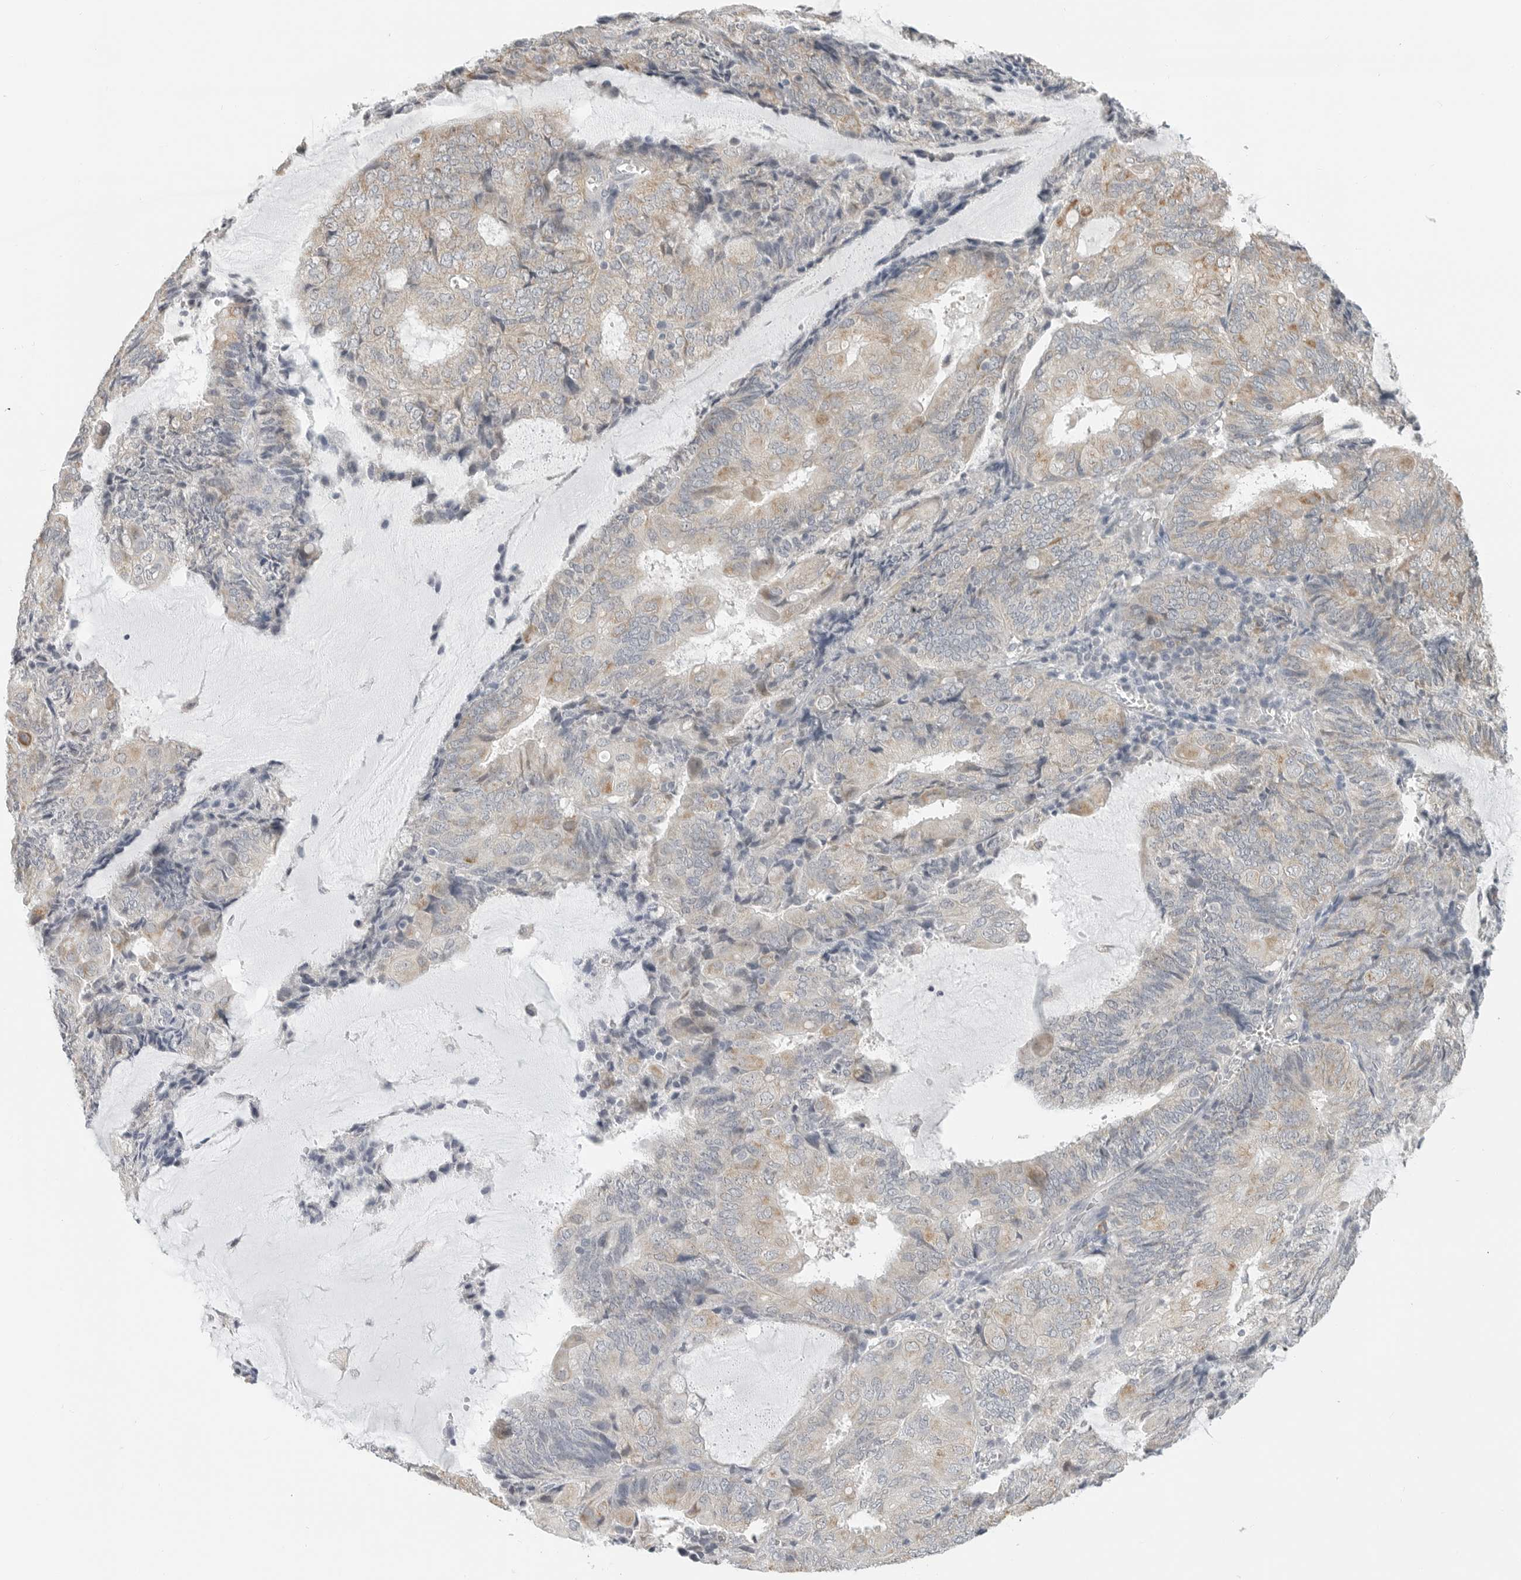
{"staining": {"intensity": "weak", "quantity": "<25%", "location": "cytoplasmic/membranous"}, "tissue": "endometrial cancer", "cell_type": "Tumor cells", "image_type": "cancer", "snomed": [{"axis": "morphology", "description": "Adenocarcinoma, NOS"}, {"axis": "topography", "description": "Endometrium"}], "caption": "Tumor cells show no significant protein staining in endometrial cancer (adenocarcinoma). The staining was performed using DAB to visualize the protein expression in brown, while the nuclei were stained in blue with hematoxylin (Magnification: 20x).", "gene": "IL12RB2", "patient": {"sex": "female", "age": 81}}